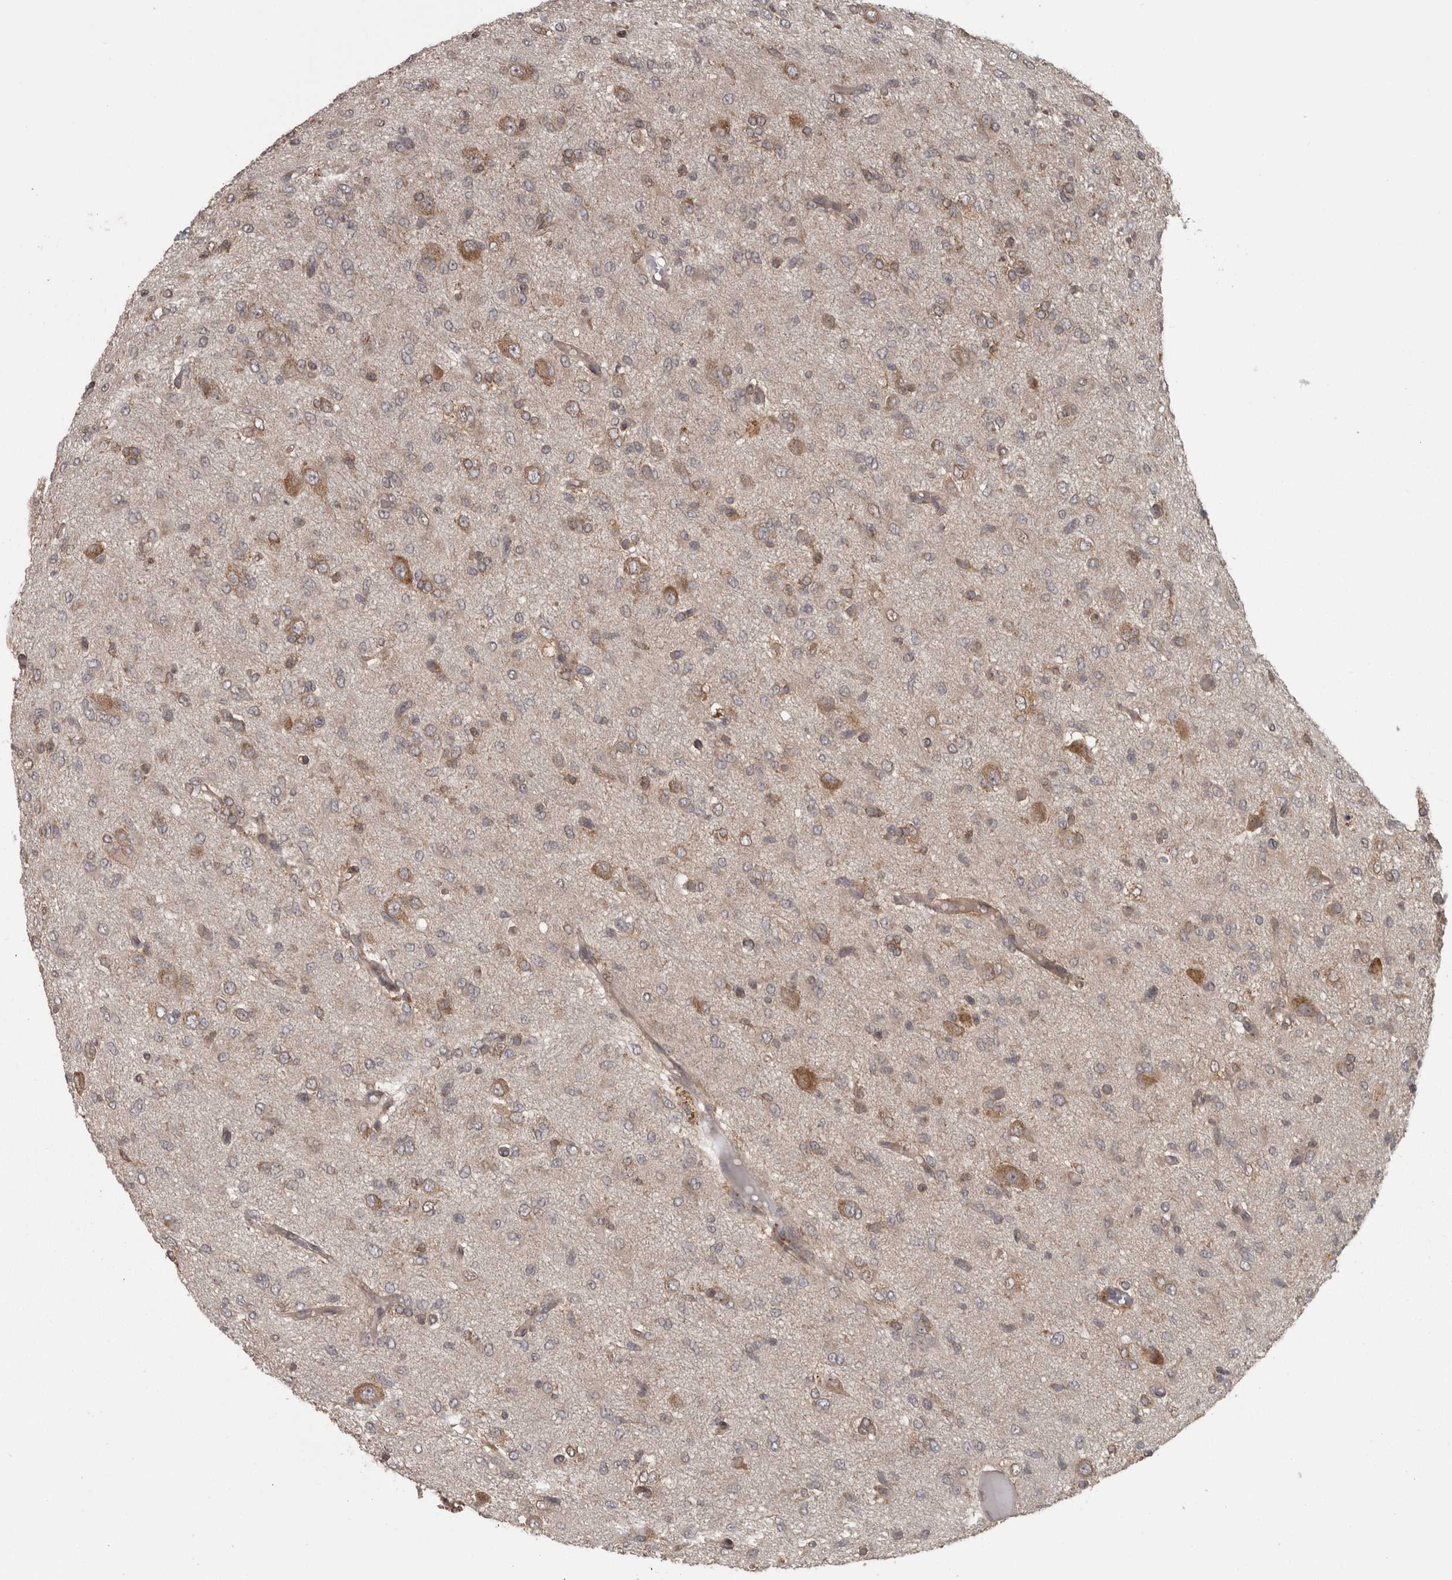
{"staining": {"intensity": "weak", "quantity": "<25%", "location": "cytoplasmic/membranous"}, "tissue": "glioma", "cell_type": "Tumor cells", "image_type": "cancer", "snomed": [{"axis": "morphology", "description": "Glioma, malignant, High grade"}, {"axis": "topography", "description": "Brain"}], "caption": "Immunohistochemical staining of human glioma reveals no significant positivity in tumor cells.", "gene": "MICU3", "patient": {"sex": "female", "age": 59}}